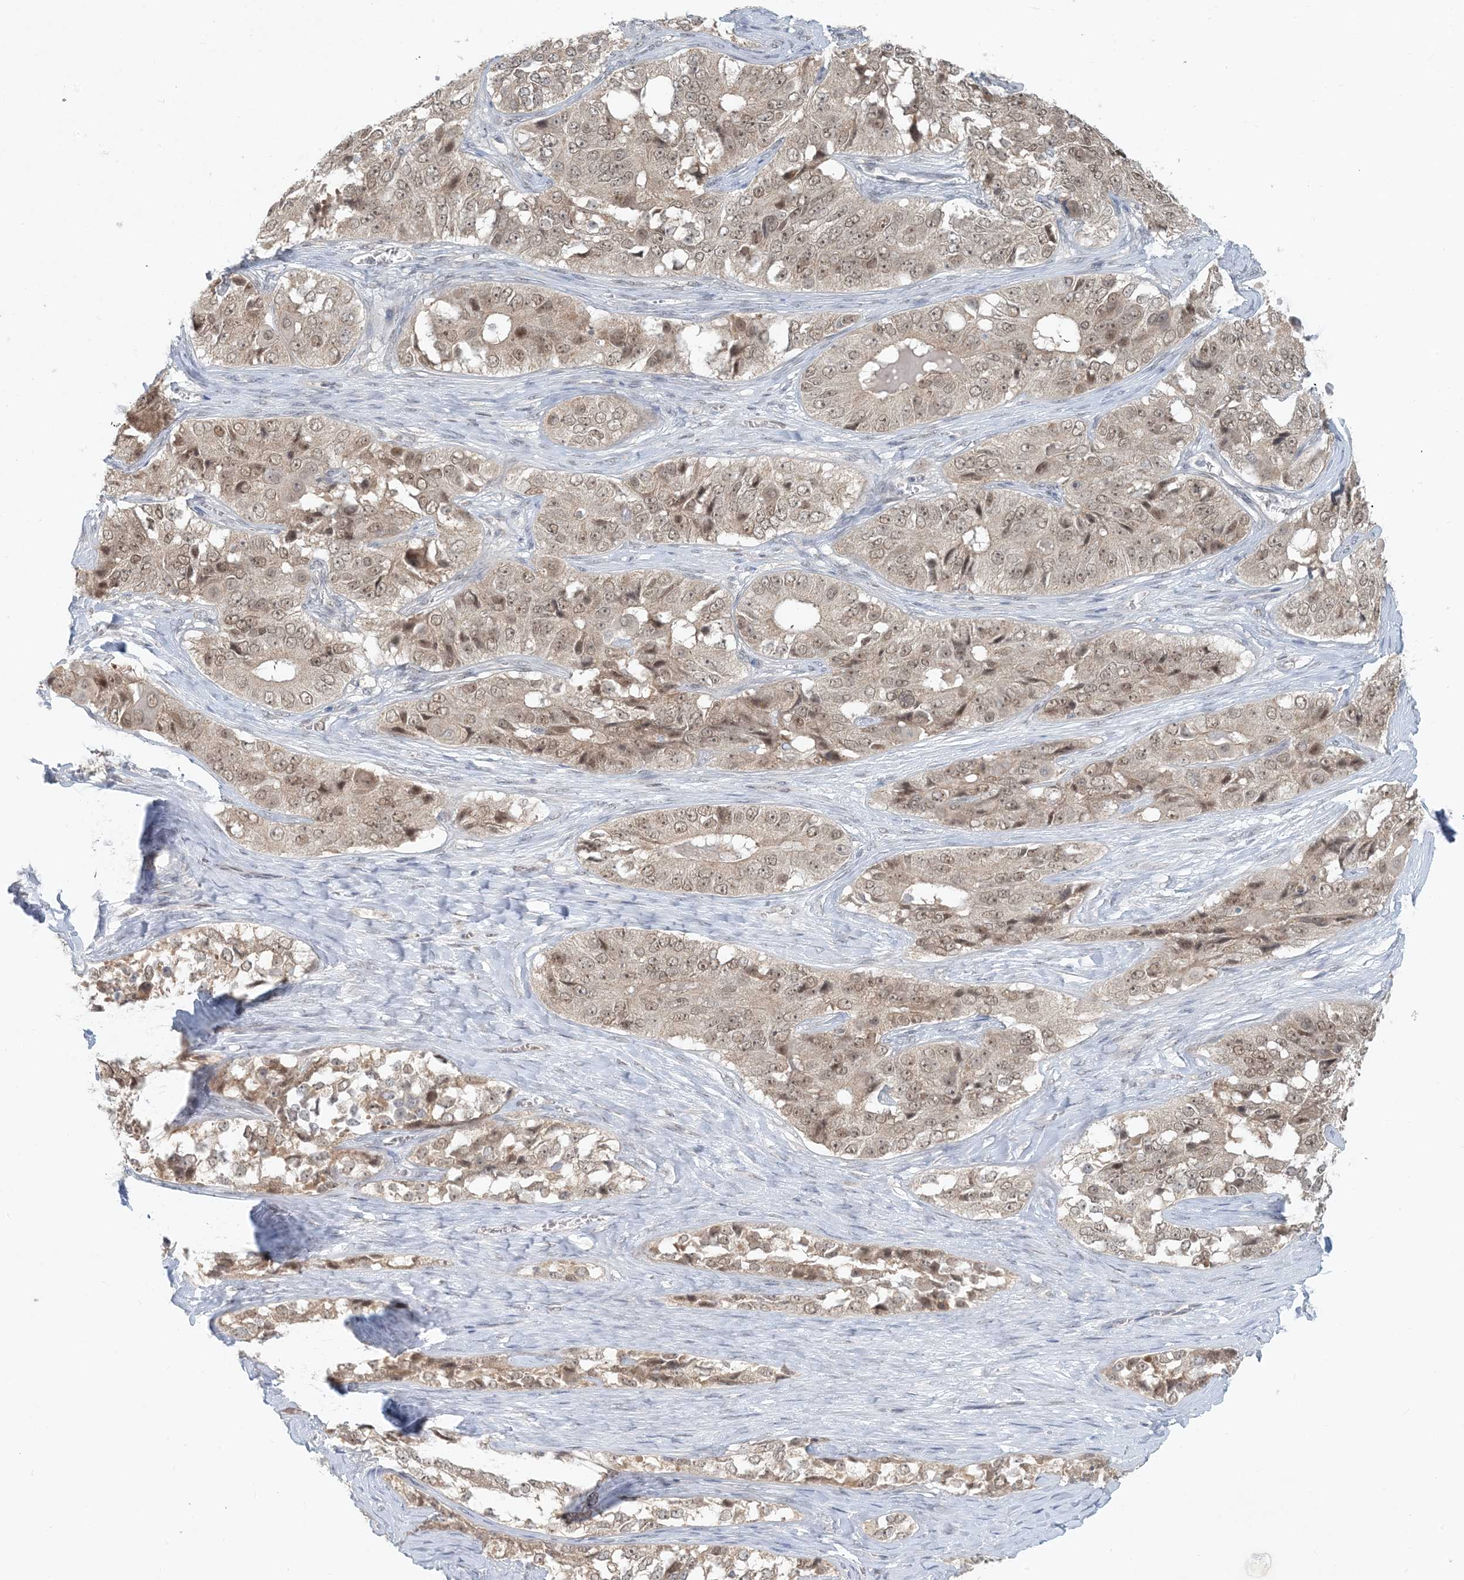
{"staining": {"intensity": "weak", "quantity": ">75%", "location": "cytoplasmic/membranous,nuclear"}, "tissue": "ovarian cancer", "cell_type": "Tumor cells", "image_type": "cancer", "snomed": [{"axis": "morphology", "description": "Carcinoma, endometroid"}, {"axis": "topography", "description": "Ovary"}], "caption": "Ovarian cancer tissue reveals weak cytoplasmic/membranous and nuclear positivity in approximately >75% of tumor cells", "gene": "OBI1", "patient": {"sex": "female", "age": 51}}